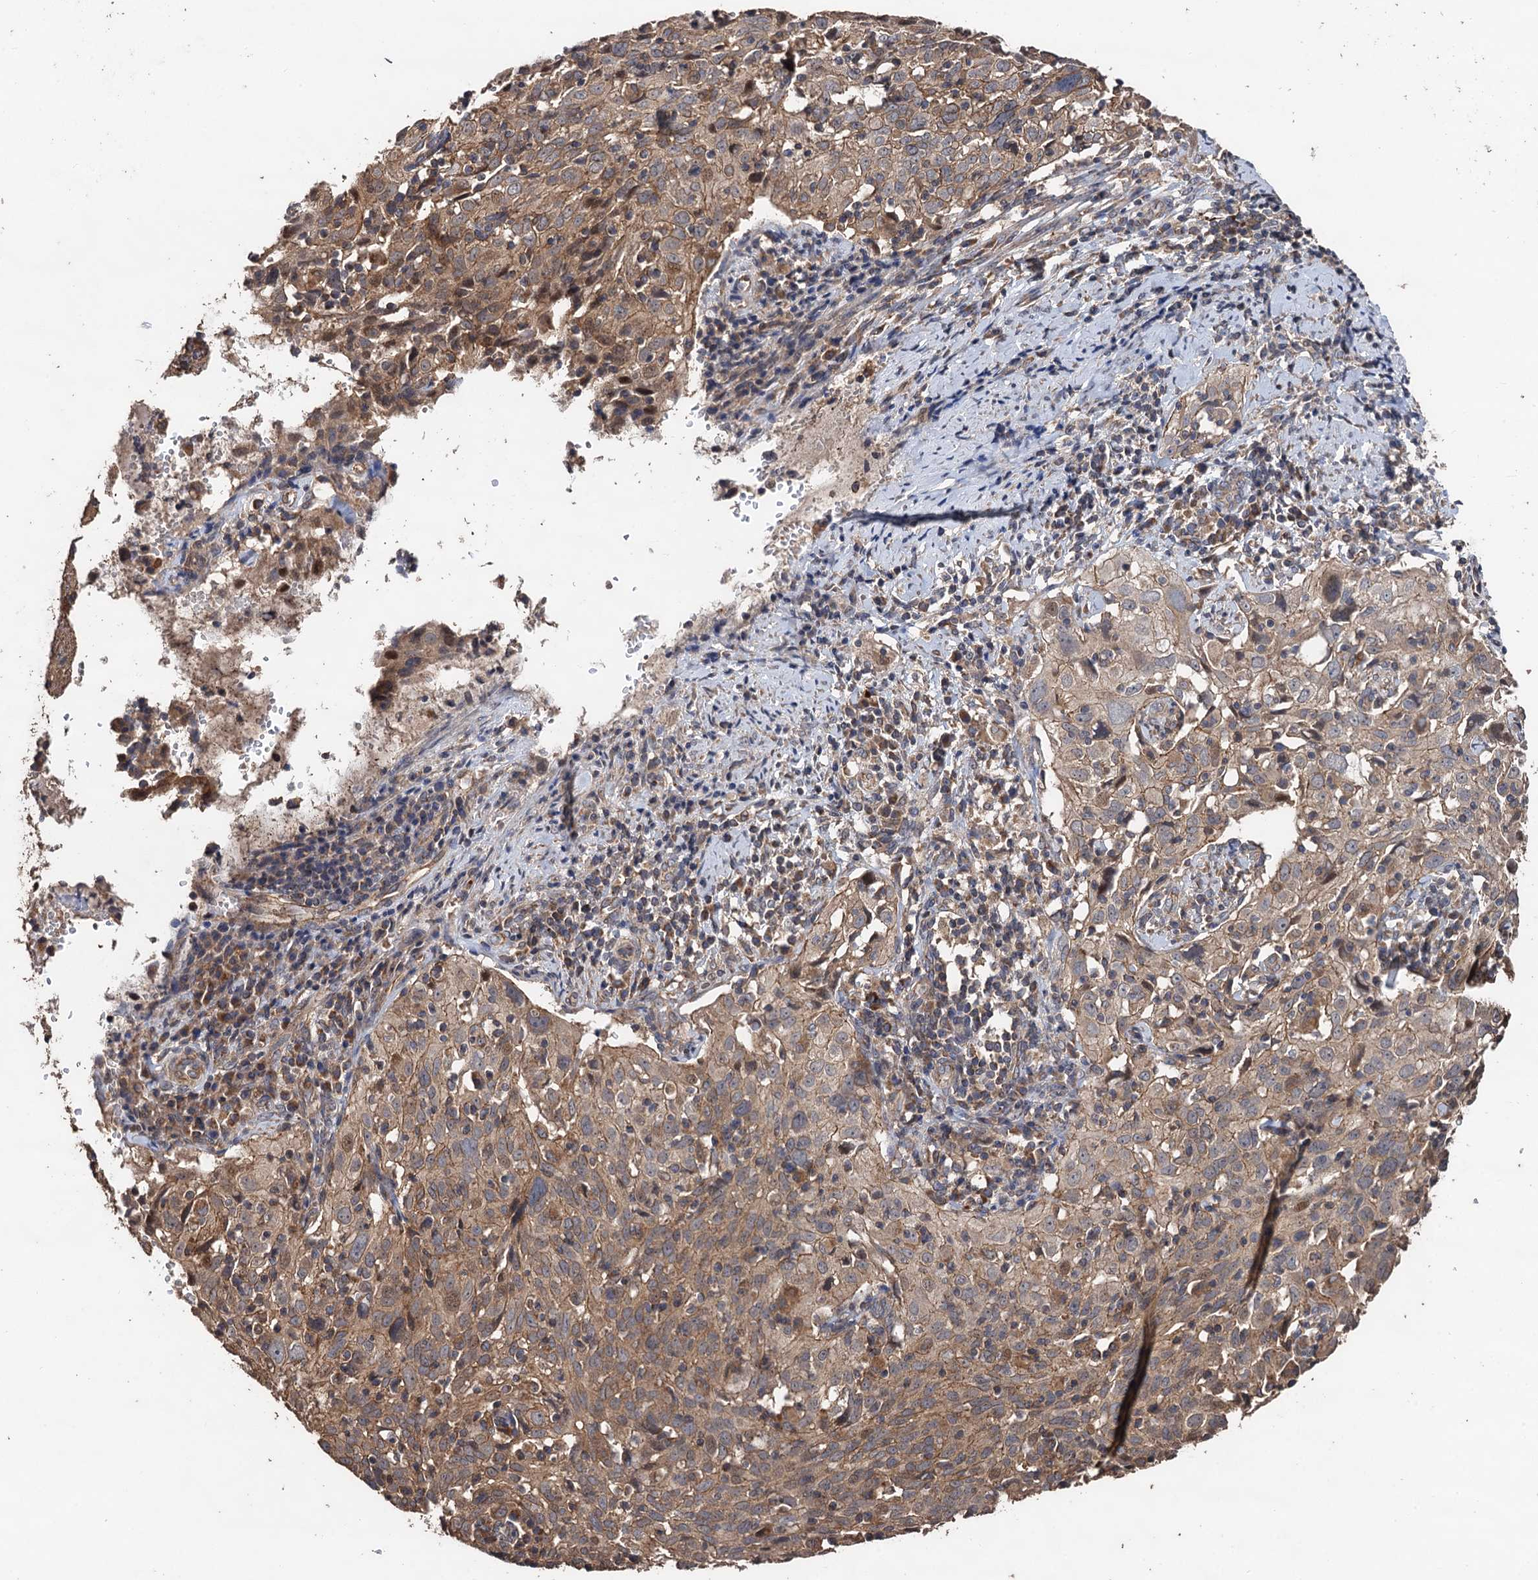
{"staining": {"intensity": "weak", "quantity": ">75%", "location": "cytoplasmic/membranous"}, "tissue": "cervical cancer", "cell_type": "Tumor cells", "image_type": "cancer", "snomed": [{"axis": "morphology", "description": "Squamous cell carcinoma, NOS"}, {"axis": "topography", "description": "Cervix"}], "caption": "Immunohistochemistry (IHC) micrograph of neoplastic tissue: cervical cancer stained using immunohistochemistry demonstrates low levels of weak protein expression localized specifically in the cytoplasmic/membranous of tumor cells, appearing as a cytoplasmic/membranous brown color.", "gene": "PPTC7", "patient": {"sex": "female", "age": 31}}